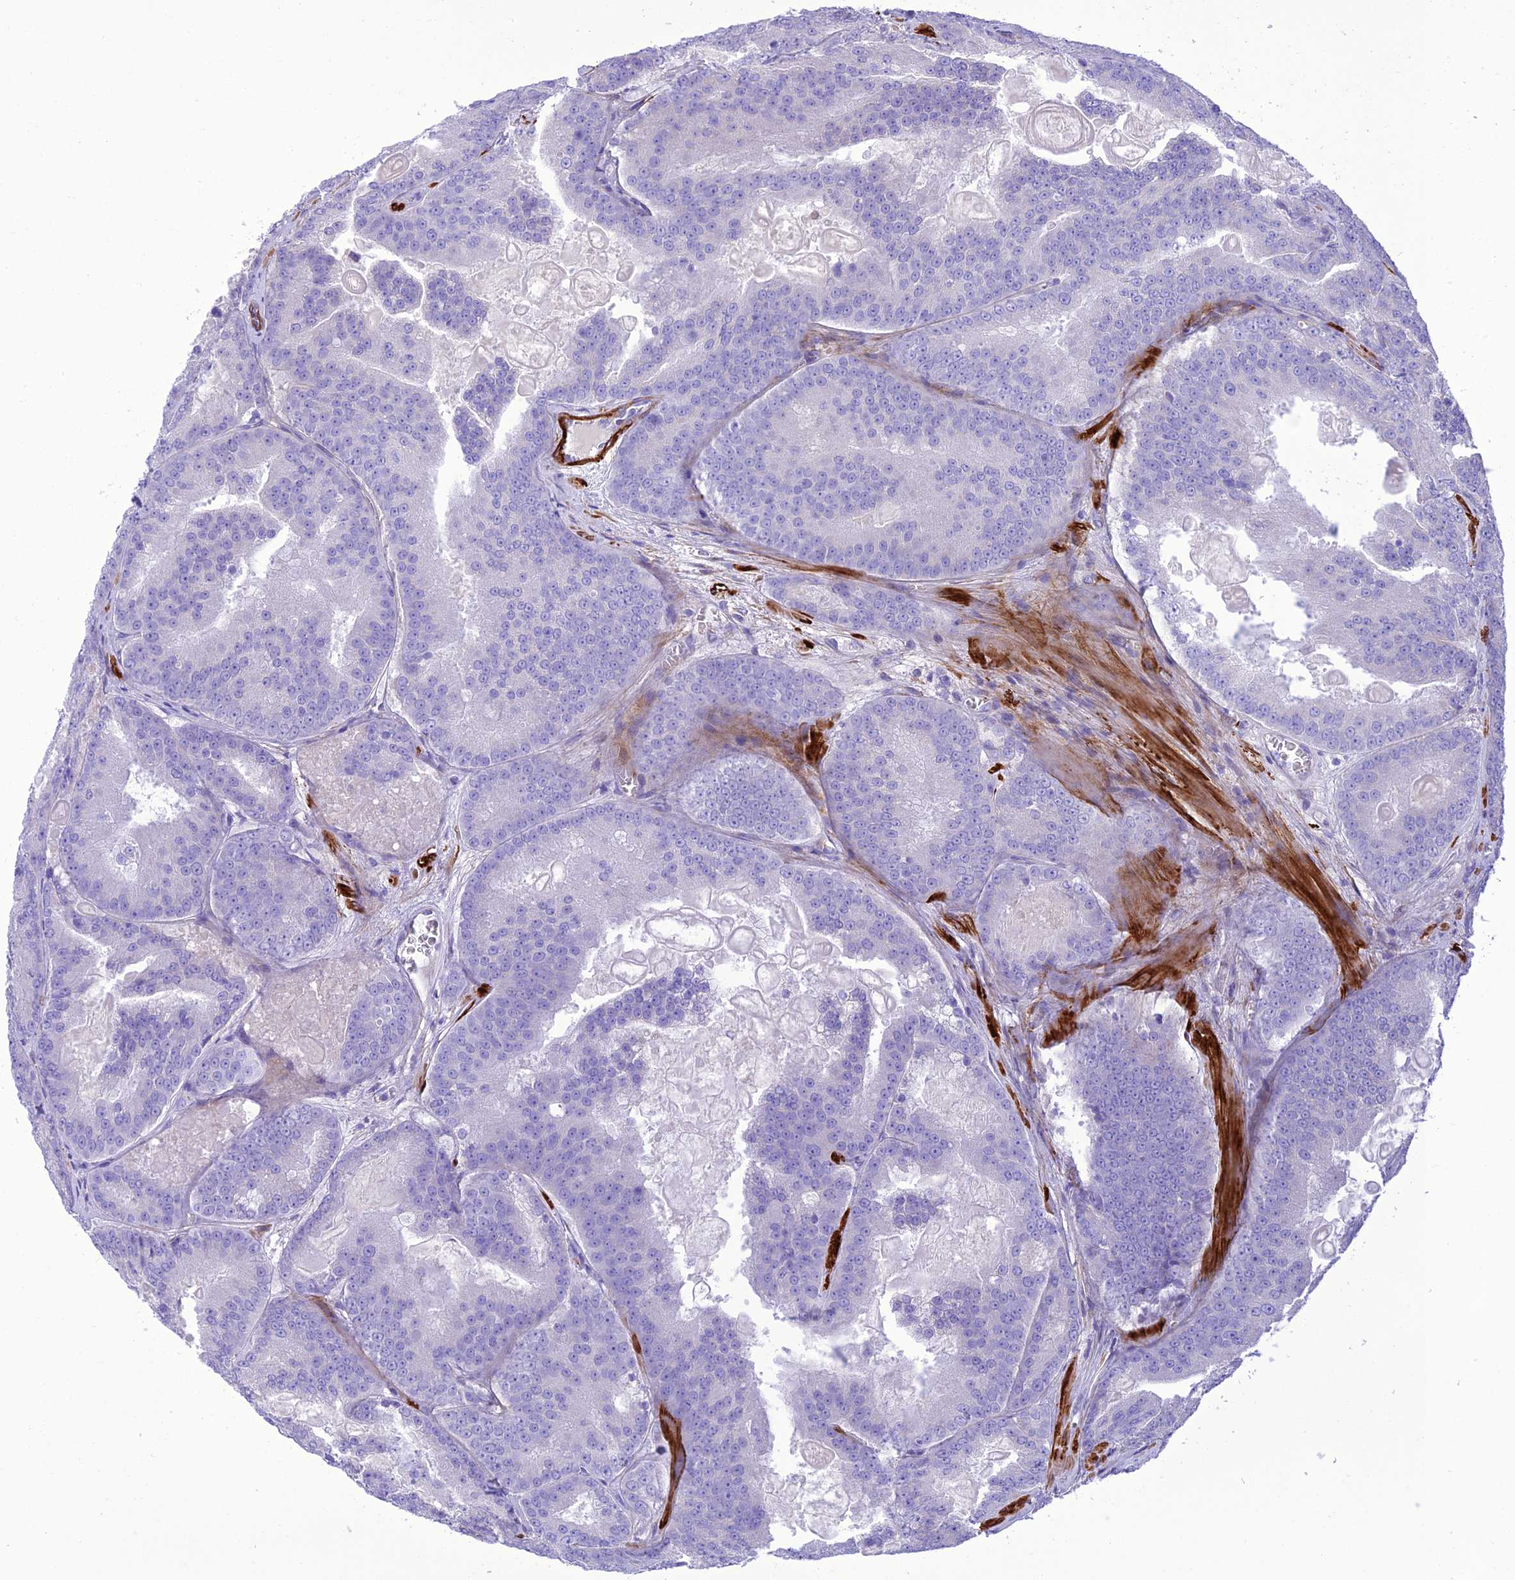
{"staining": {"intensity": "negative", "quantity": "none", "location": "none"}, "tissue": "prostate cancer", "cell_type": "Tumor cells", "image_type": "cancer", "snomed": [{"axis": "morphology", "description": "Adenocarcinoma, High grade"}, {"axis": "topography", "description": "Prostate"}], "caption": "Micrograph shows no protein staining in tumor cells of prostate cancer tissue.", "gene": "FRA10AC1", "patient": {"sex": "male", "age": 61}}